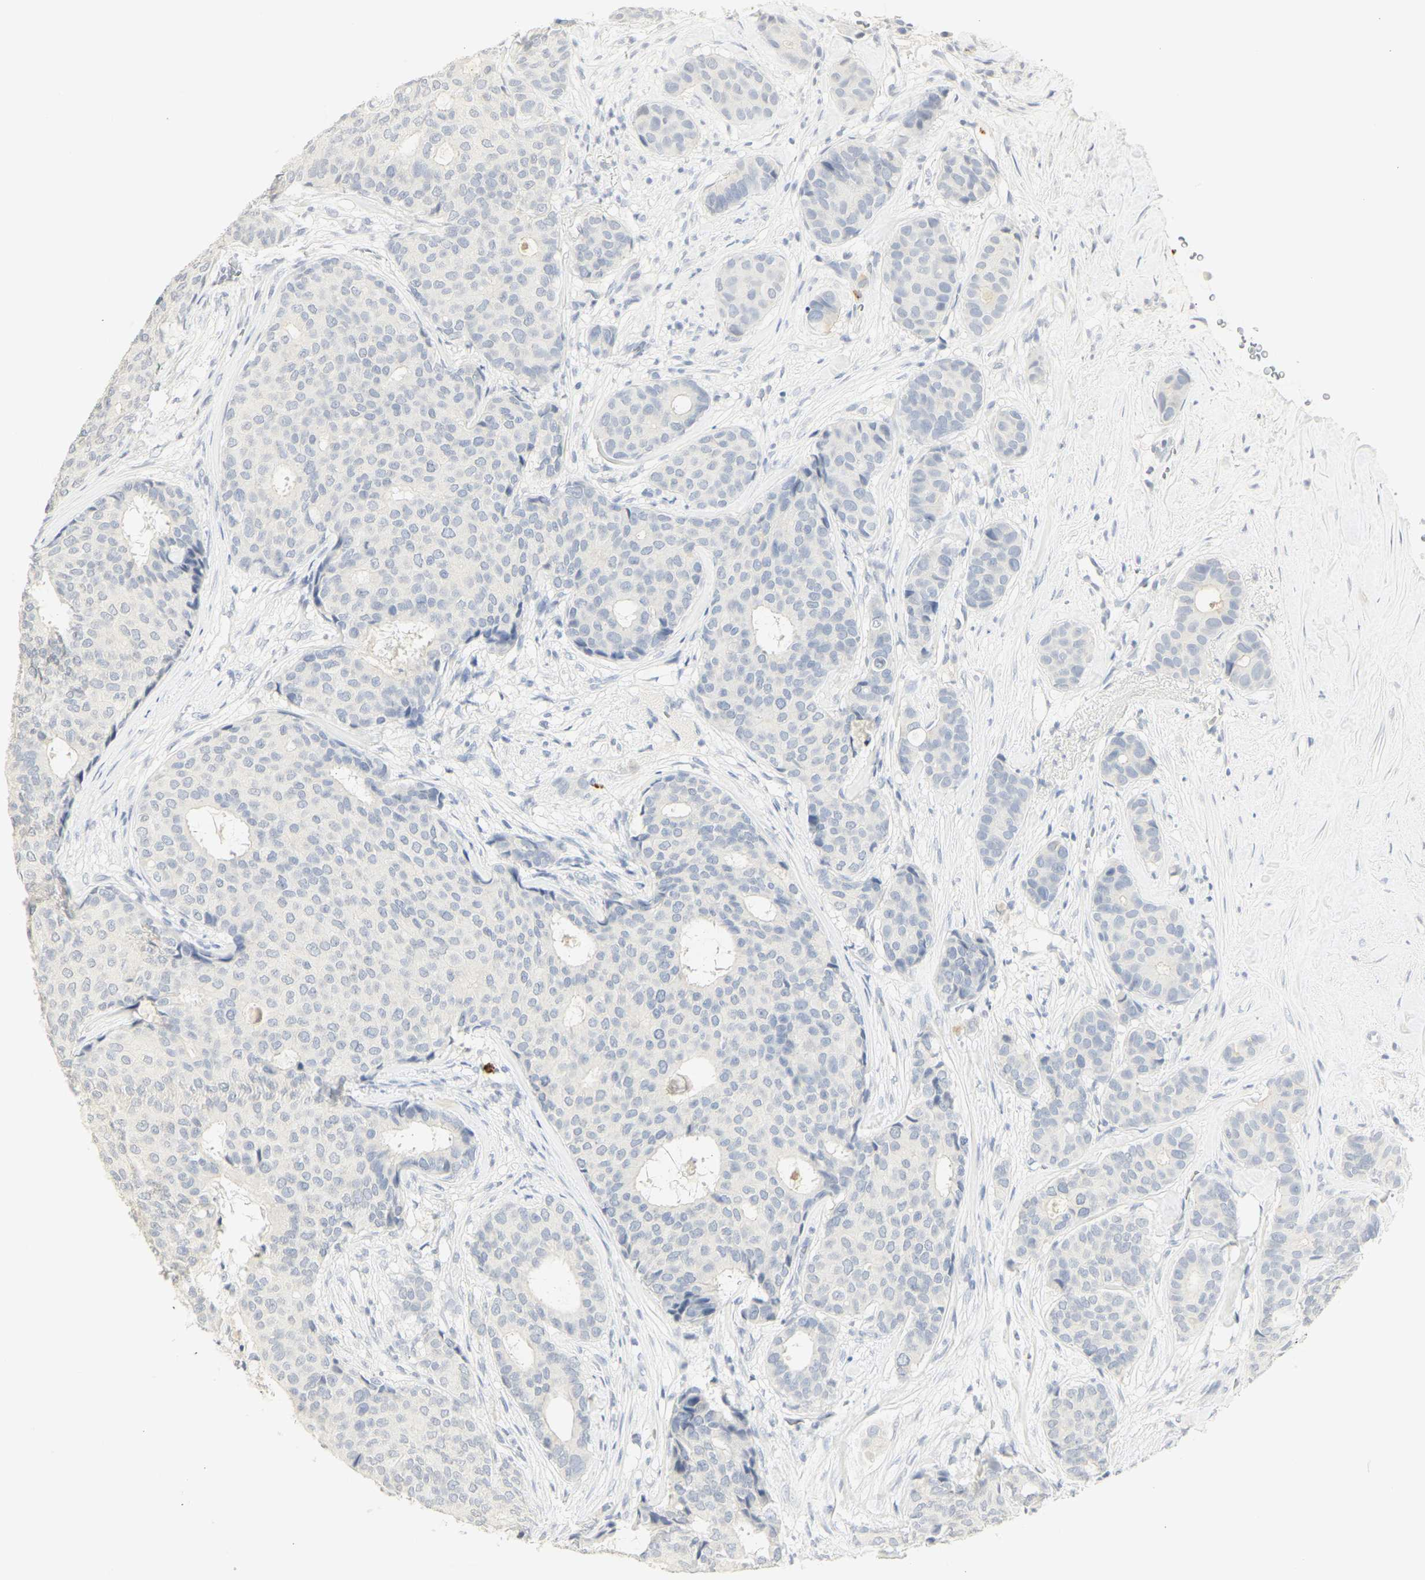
{"staining": {"intensity": "negative", "quantity": "none", "location": "none"}, "tissue": "breast cancer", "cell_type": "Tumor cells", "image_type": "cancer", "snomed": [{"axis": "morphology", "description": "Duct carcinoma"}, {"axis": "topography", "description": "Breast"}], "caption": "This image is of breast cancer (infiltrating ductal carcinoma) stained with IHC to label a protein in brown with the nuclei are counter-stained blue. There is no expression in tumor cells.", "gene": "MPO", "patient": {"sex": "female", "age": 75}}